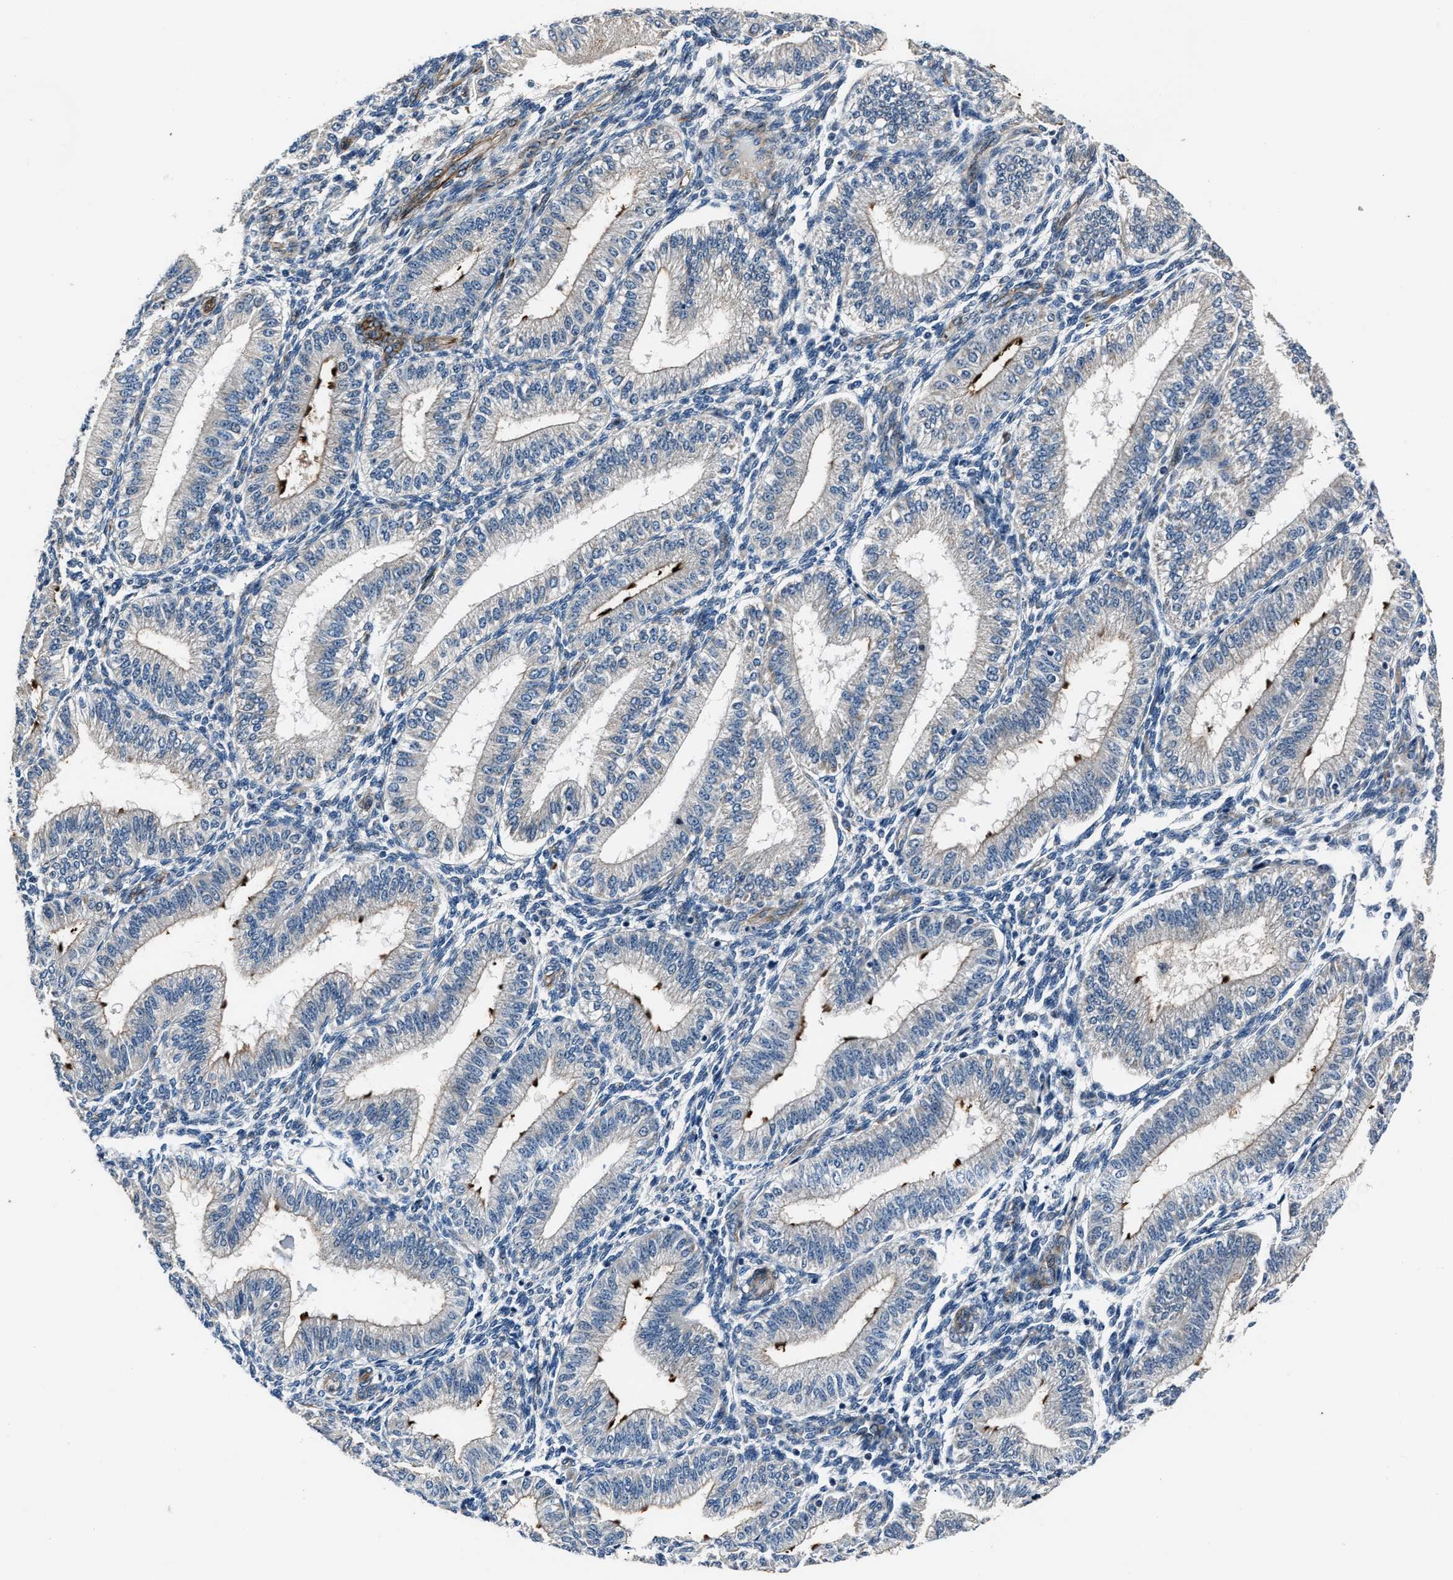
{"staining": {"intensity": "negative", "quantity": "none", "location": "none"}, "tissue": "endometrium", "cell_type": "Cells in endometrial stroma", "image_type": "normal", "snomed": [{"axis": "morphology", "description": "Normal tissue, NOS"}, {"axis": "topography", "description": "Endometrium"}], "caption": "High power microscopy photomicrograph of an IHC photomicrograph of unremarkable endometrium, revealing no significant staining in cells in endometrial stroma.", "gene": "MPDZ", "patient": {"sex": "female", "age": 39}}